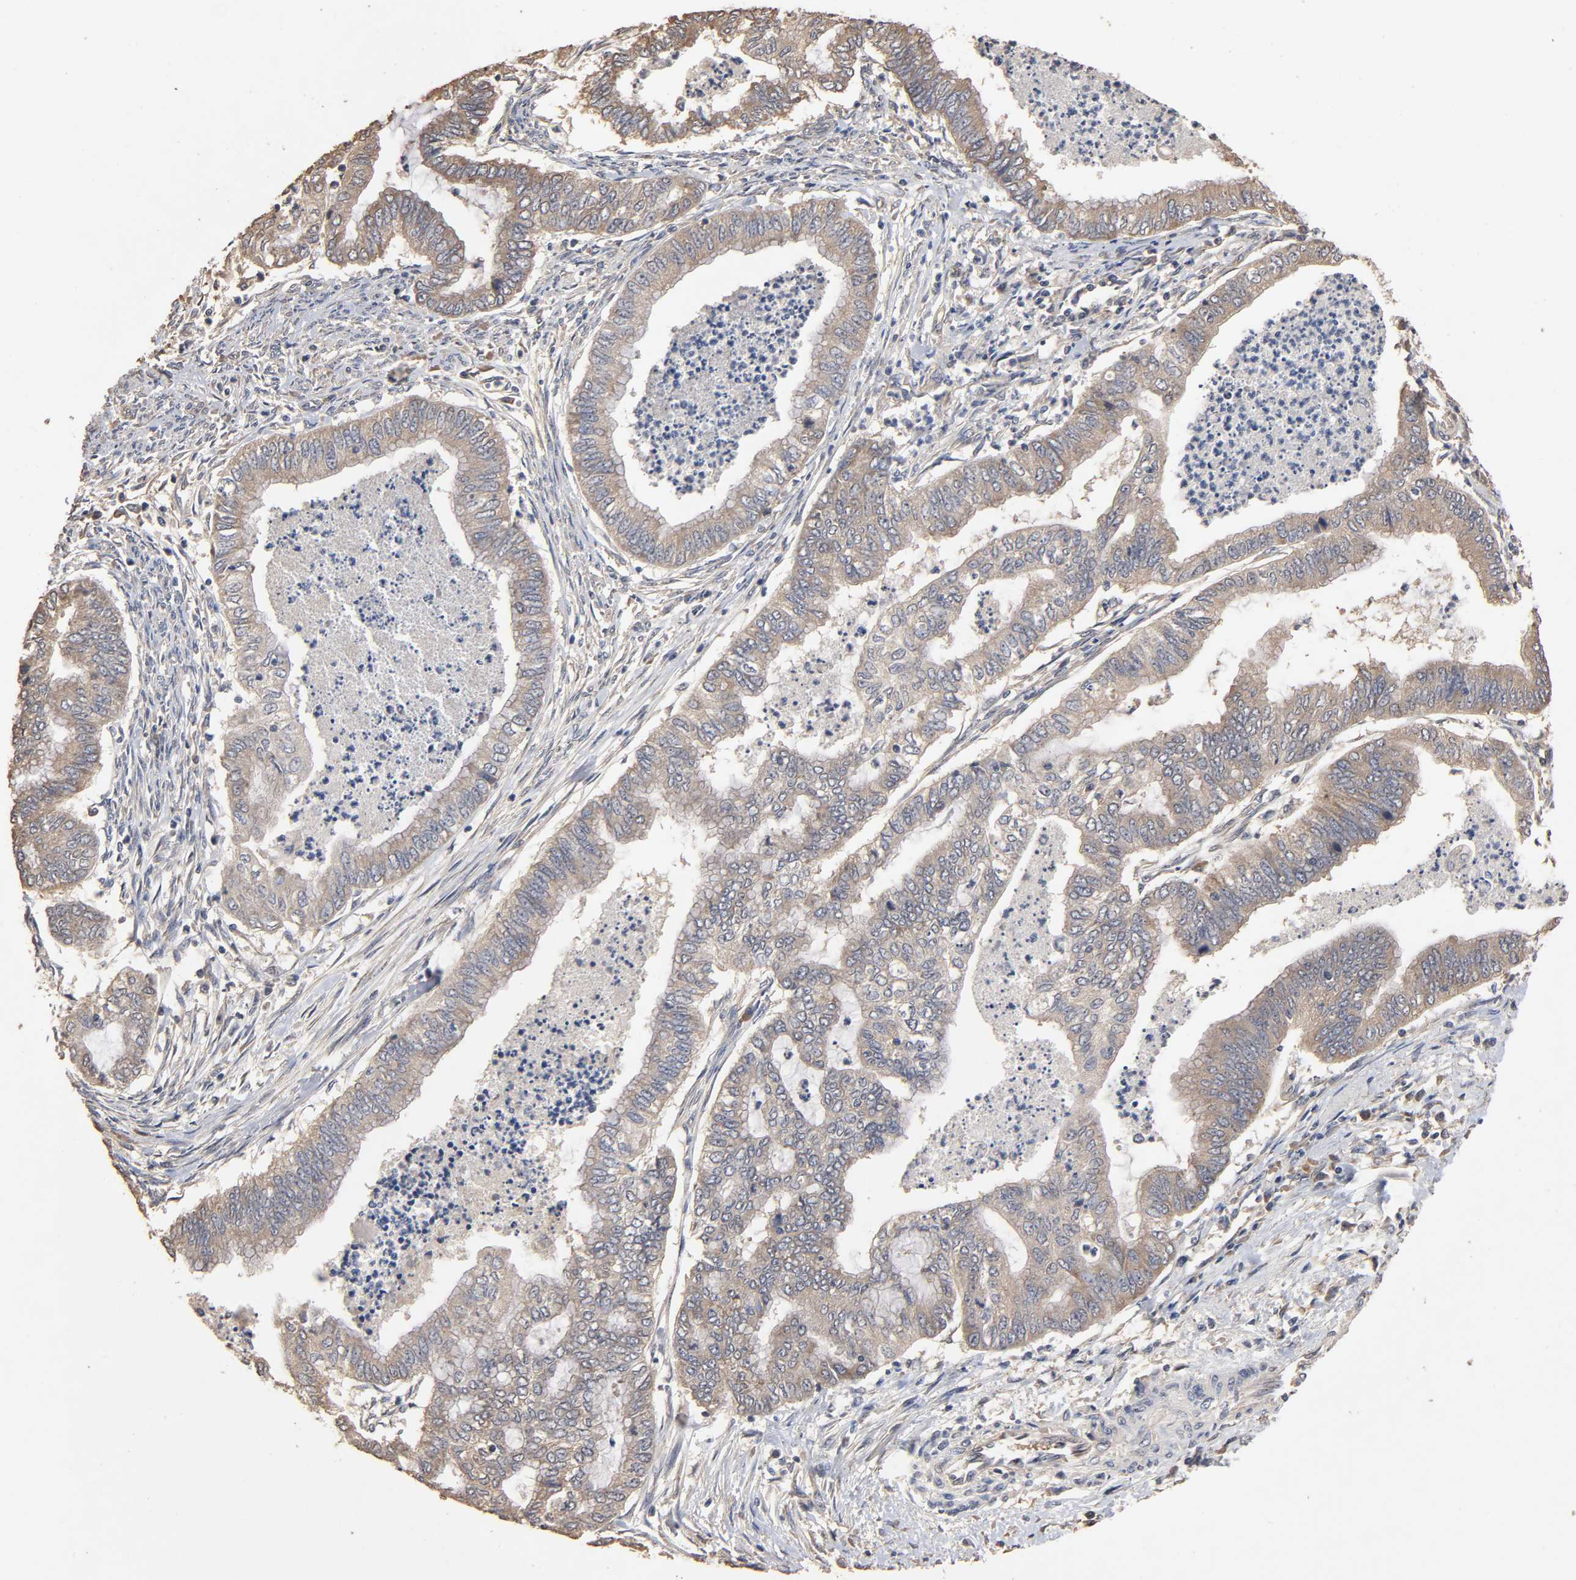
{"staining": {"intensity": "weak", "quantity": ">75%", "location": "cytoplasmic/membranous"}, "tissue": "endometrial cancer", "cell_type": "Tumor cells", "image_type": "cancer", "snomed": [{"axis": "morphology", "description": "Adenocarcinoma, NOS"}, {"axis": "topography", "description": "Endometrium"}], "caption": "Immunohistochemistry staining of endometrial cancer, which exhibits low levels of weak cytoplasmic/membranous positivity in about >75% of tumor cells indicating weak cytoplasmic/membranous protein positivity. The staining was performed using DAB (3,3'-diaminobenzidine) (brown) for protein detection and nuclei were counterstained in hematoxylin (blue).", "gene": "ARHGEF7", "patient": {"sex": "female", "age": 79}}